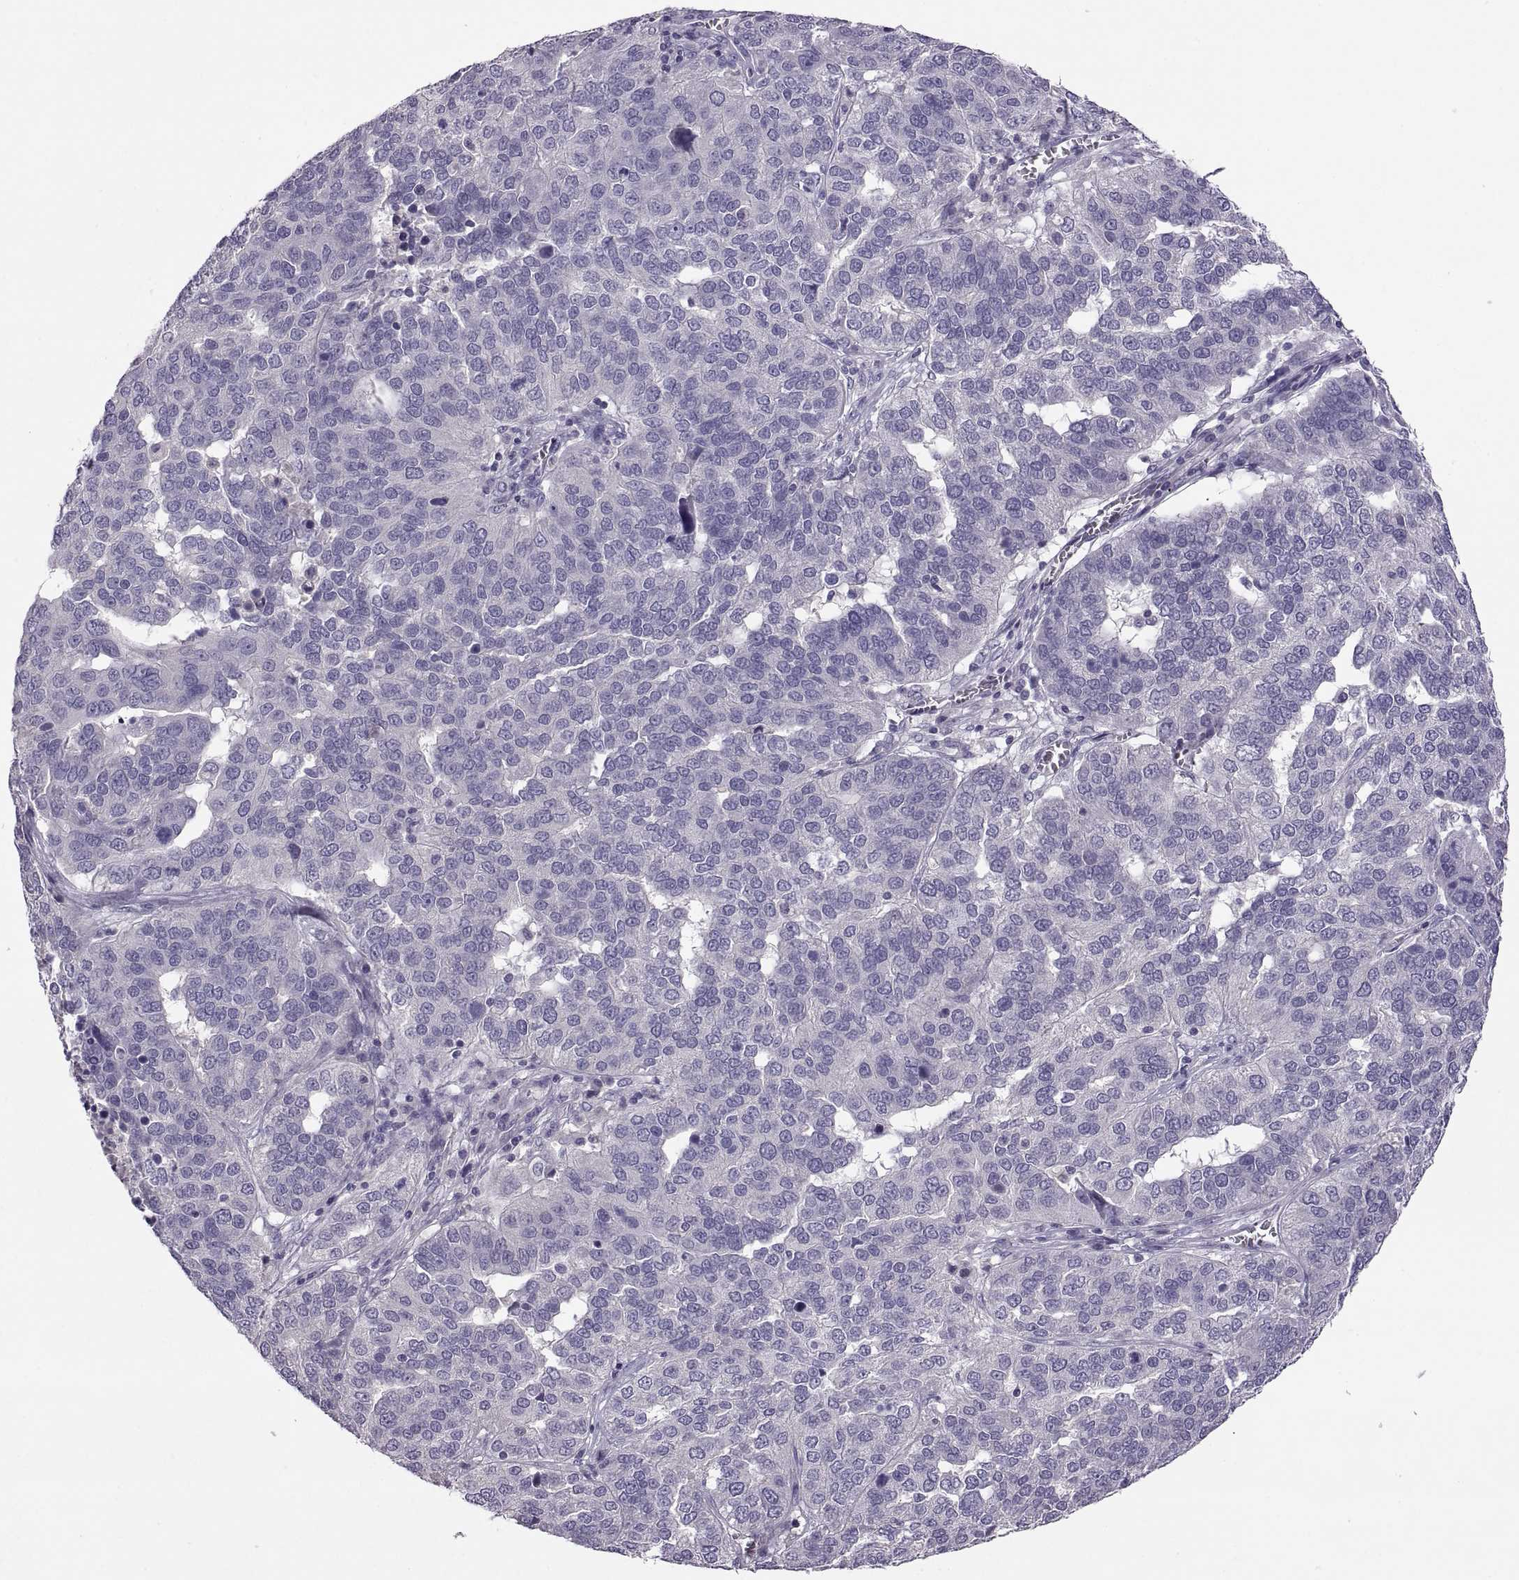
{"staining": {"intensity": "negative", "quantity": "none", "location": "none"}, "tissue": "ovarian cancer", "cell_type": "Tumor cells", "image_type": "cancer", "snomed": [{"axis": "morphology", "description": "Carcinoma, endometroid"}, {"axis": "topography", "description": "Soft tissue"}, {"axis": "topography", "description": "Ovary"}], "caption": "This is a image of IHC staining of ovarian cancer, which shows no staining in tumor cells.", "gene": "TBX19", "patient": {"sex": "female", "age": 52}}